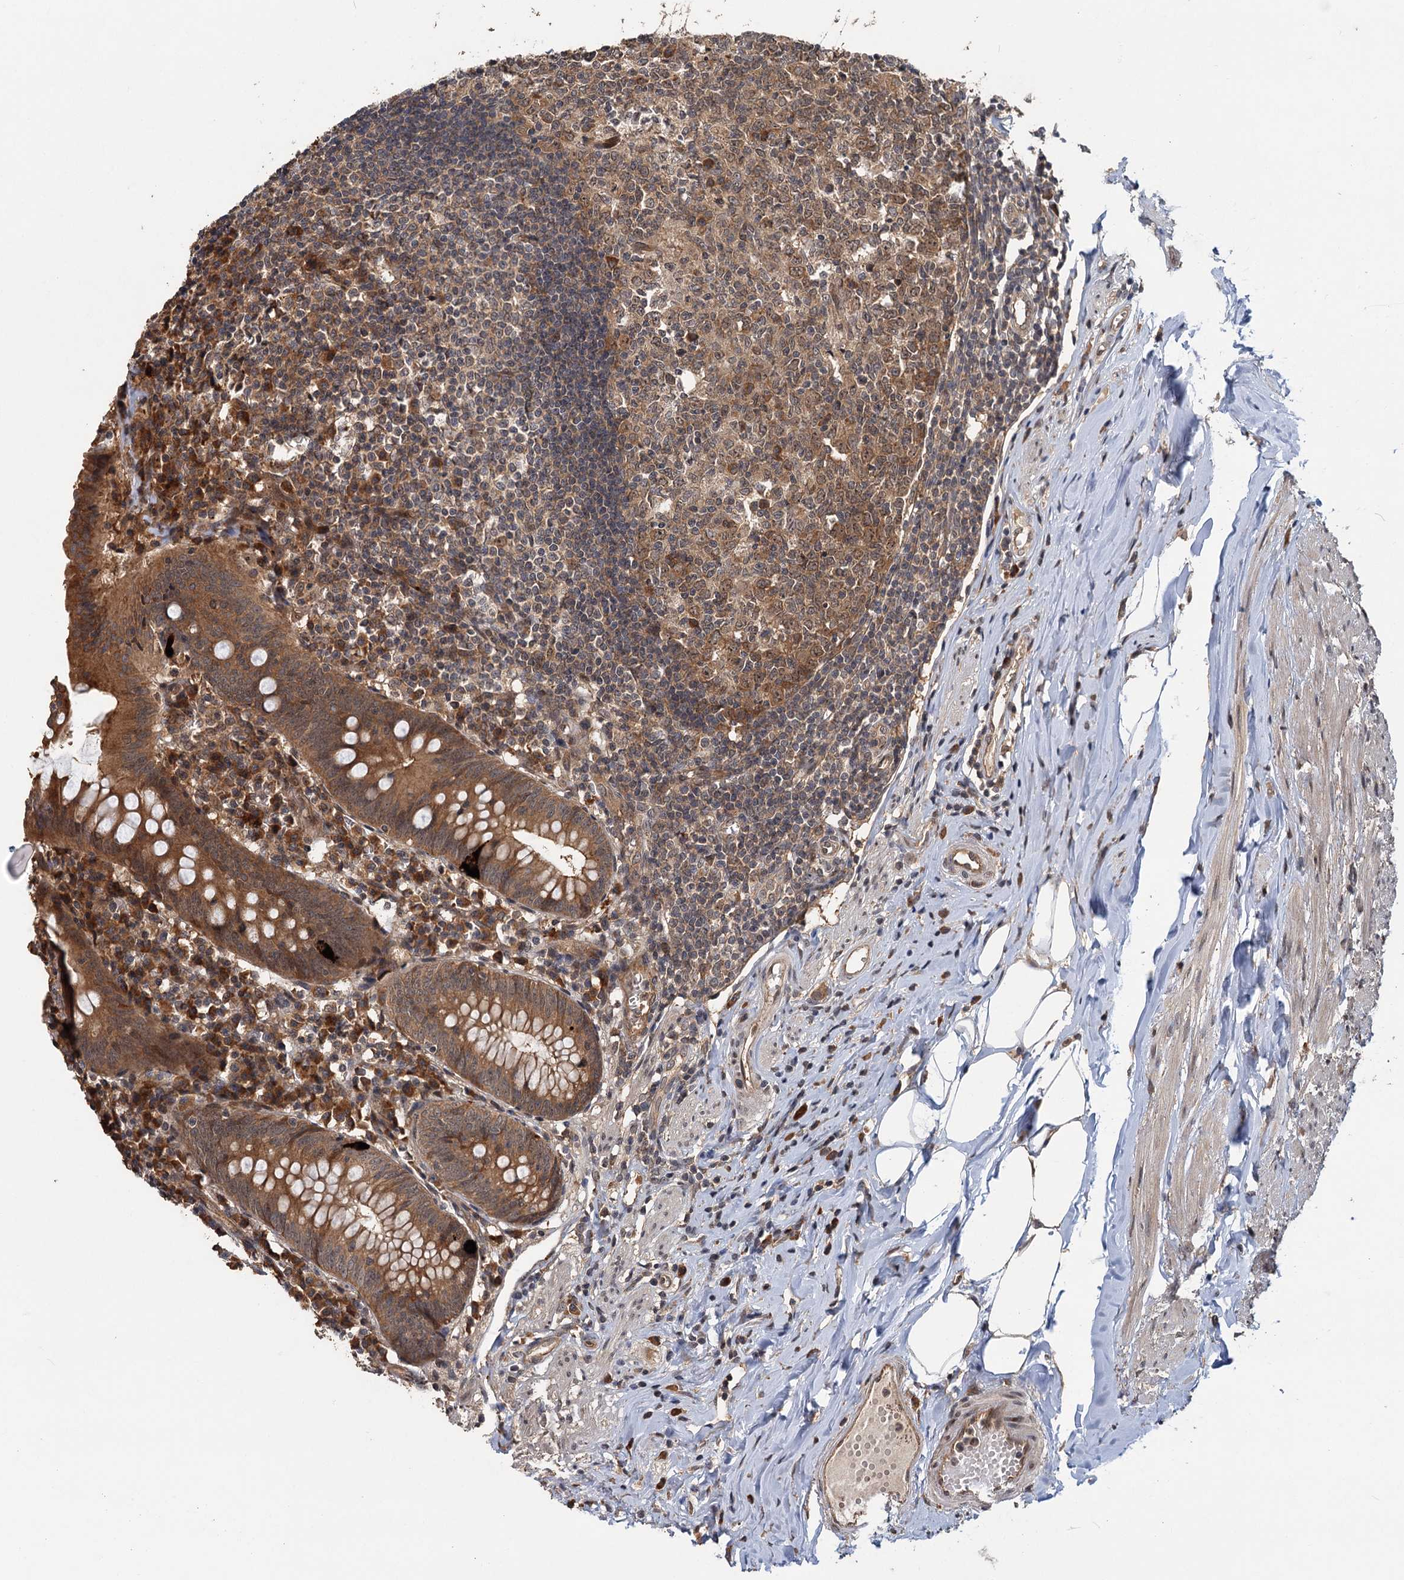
{"staining": {"intensity": "strong", "quantity": ">75%", "location": "cytoplasmic/membranous"}, "tissue": "appendix", "cell_type": "Glandular cells", "image_type": "normal", "snomed": [{"axis": "morphology", "description": "Normal tissue, NOS"}, {"axis": "topography", "description": "Appendix"}], "caption": "Protein expression analysis of normal appendix exhibits strong cytoplasmic/membranous expression in approximately >75% of glandular cells.", "gene": "KANSL2", "patient": {"sex": "female", "age": 54}}